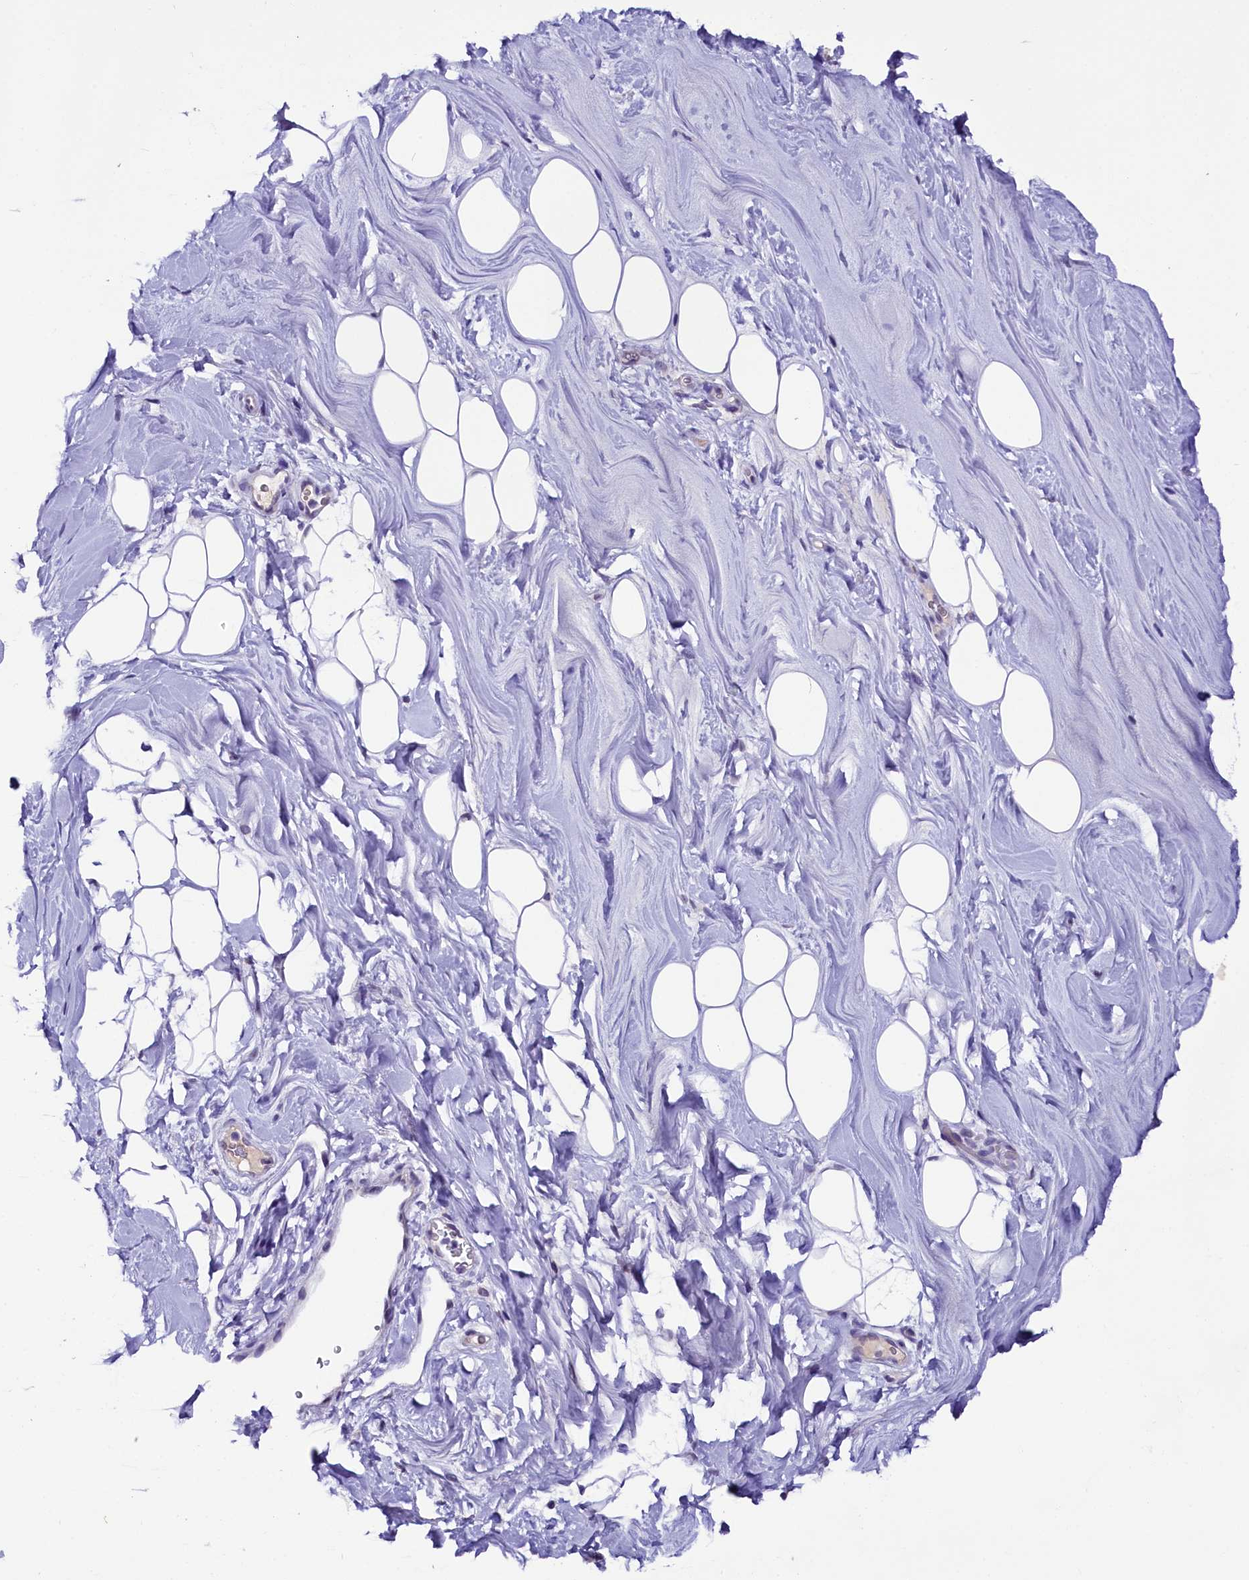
{"staining": {"intensity": "negative", "quantity": "none", "location": "none"}, "tissue": "adipose tissue", "cell_type": "Adipocytes", "image_type": "normal", "snomed": [{"axis": "morphology", "description": "Normal tissue, NOS"}, {"axis": "topography", "description": "Breast"}], "caption": "Immunohistochemical staining of normal adipose tissue exhibits no significant expression in adipocytes.", "gene": "IQCN", "patient": {"sex": "female", "age": 26}}